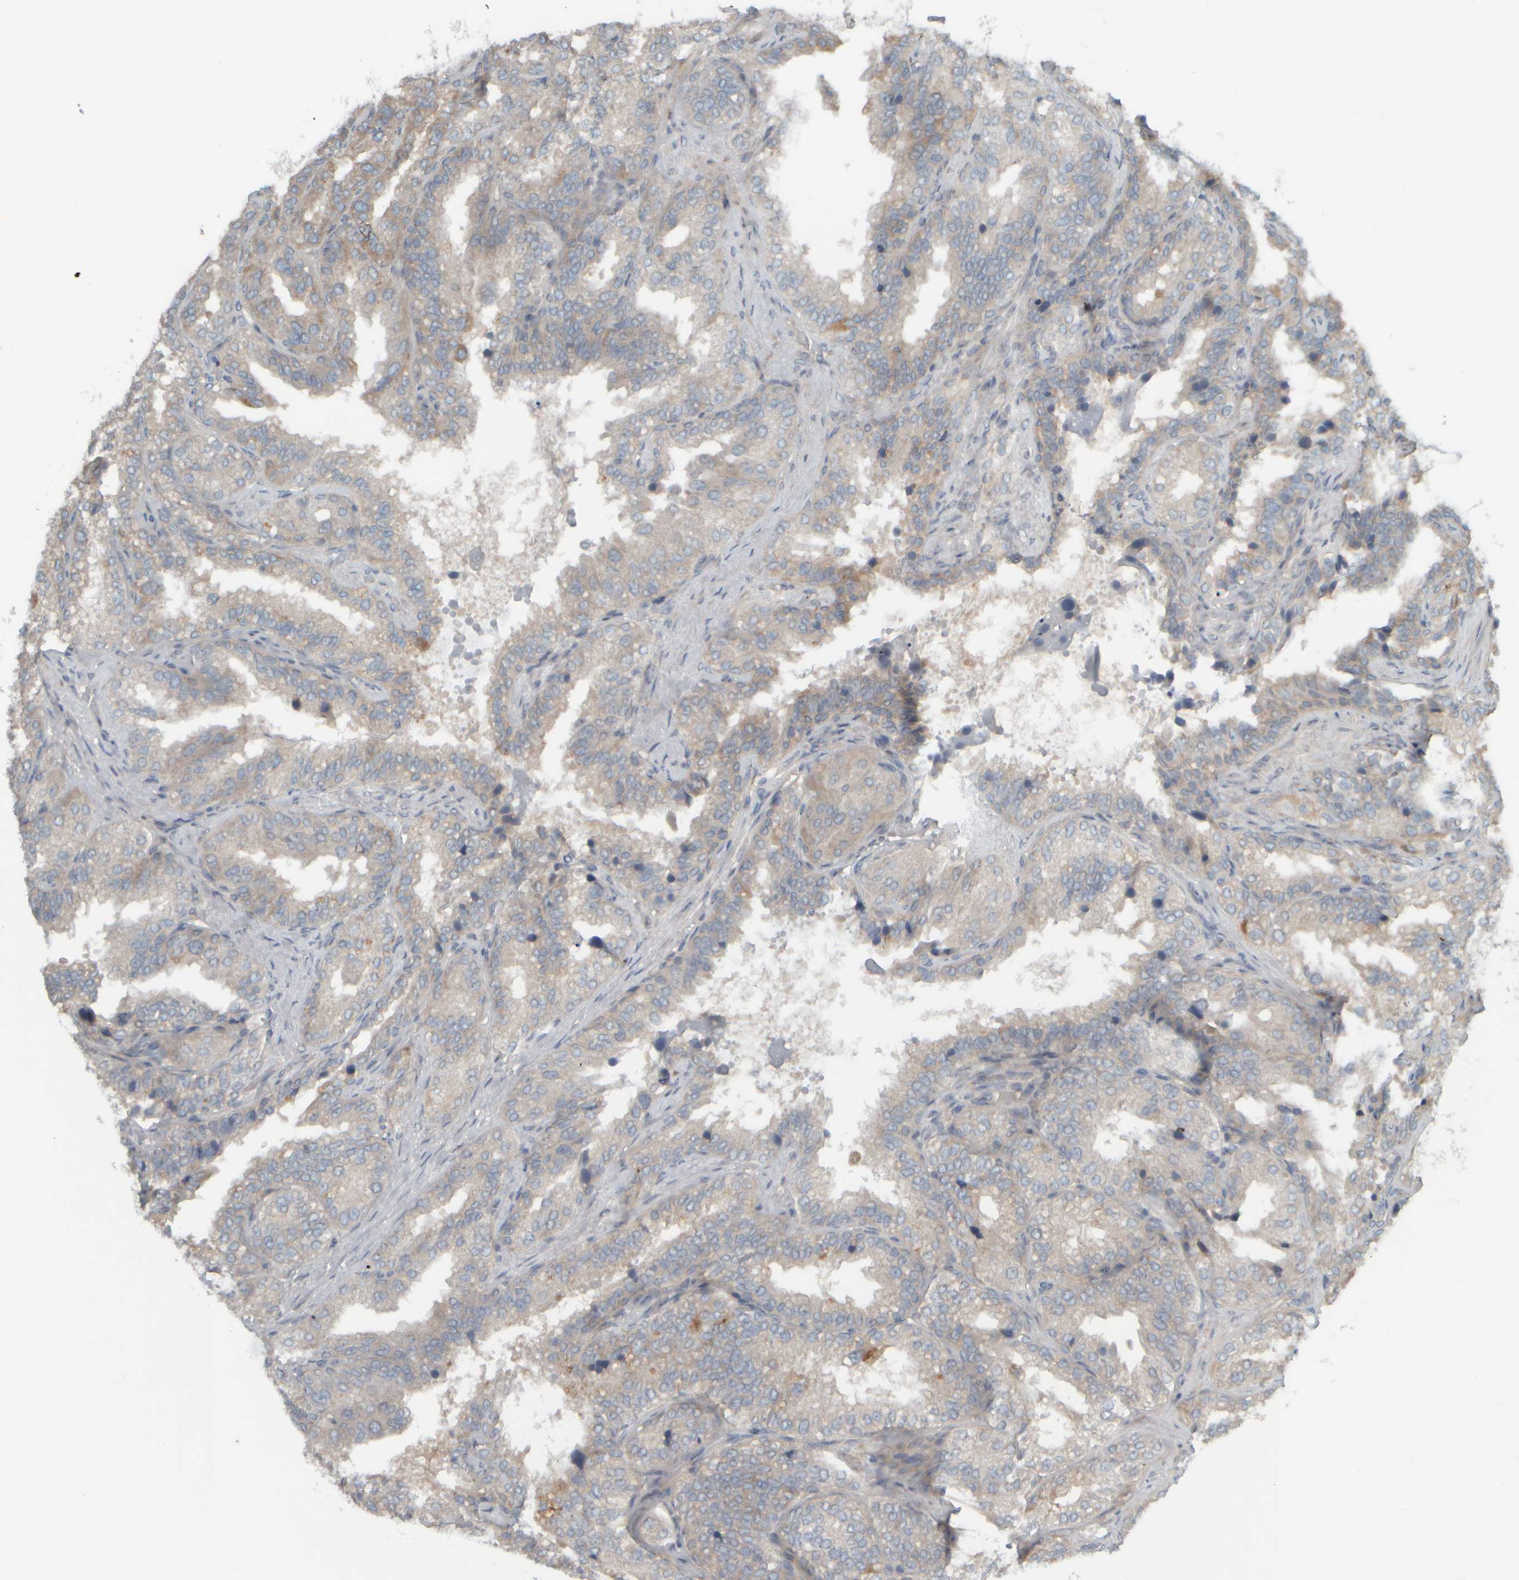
{"staining": {"intensity": "weak", "quantity": "<25%", "location": "cytoplasmic/membranous"}, "tissue": "seminal vesicle", "cell_type": "Glandular cells", "image_type": "normal", "snomed": [{"axis": "morphology", "description": "Normal tissue, NOS"}, {"axis": "topography", "description": "Prostate"}, {"axis": "topography", "description": "Seminal veicle"}], "caption": "This is an immunohistochemistry photomicrograph of unremarkable seminal vesicle. There is no staining in glandular cells.", "gene": "HGS", "patient": {"sex": "male", "age": 51}}